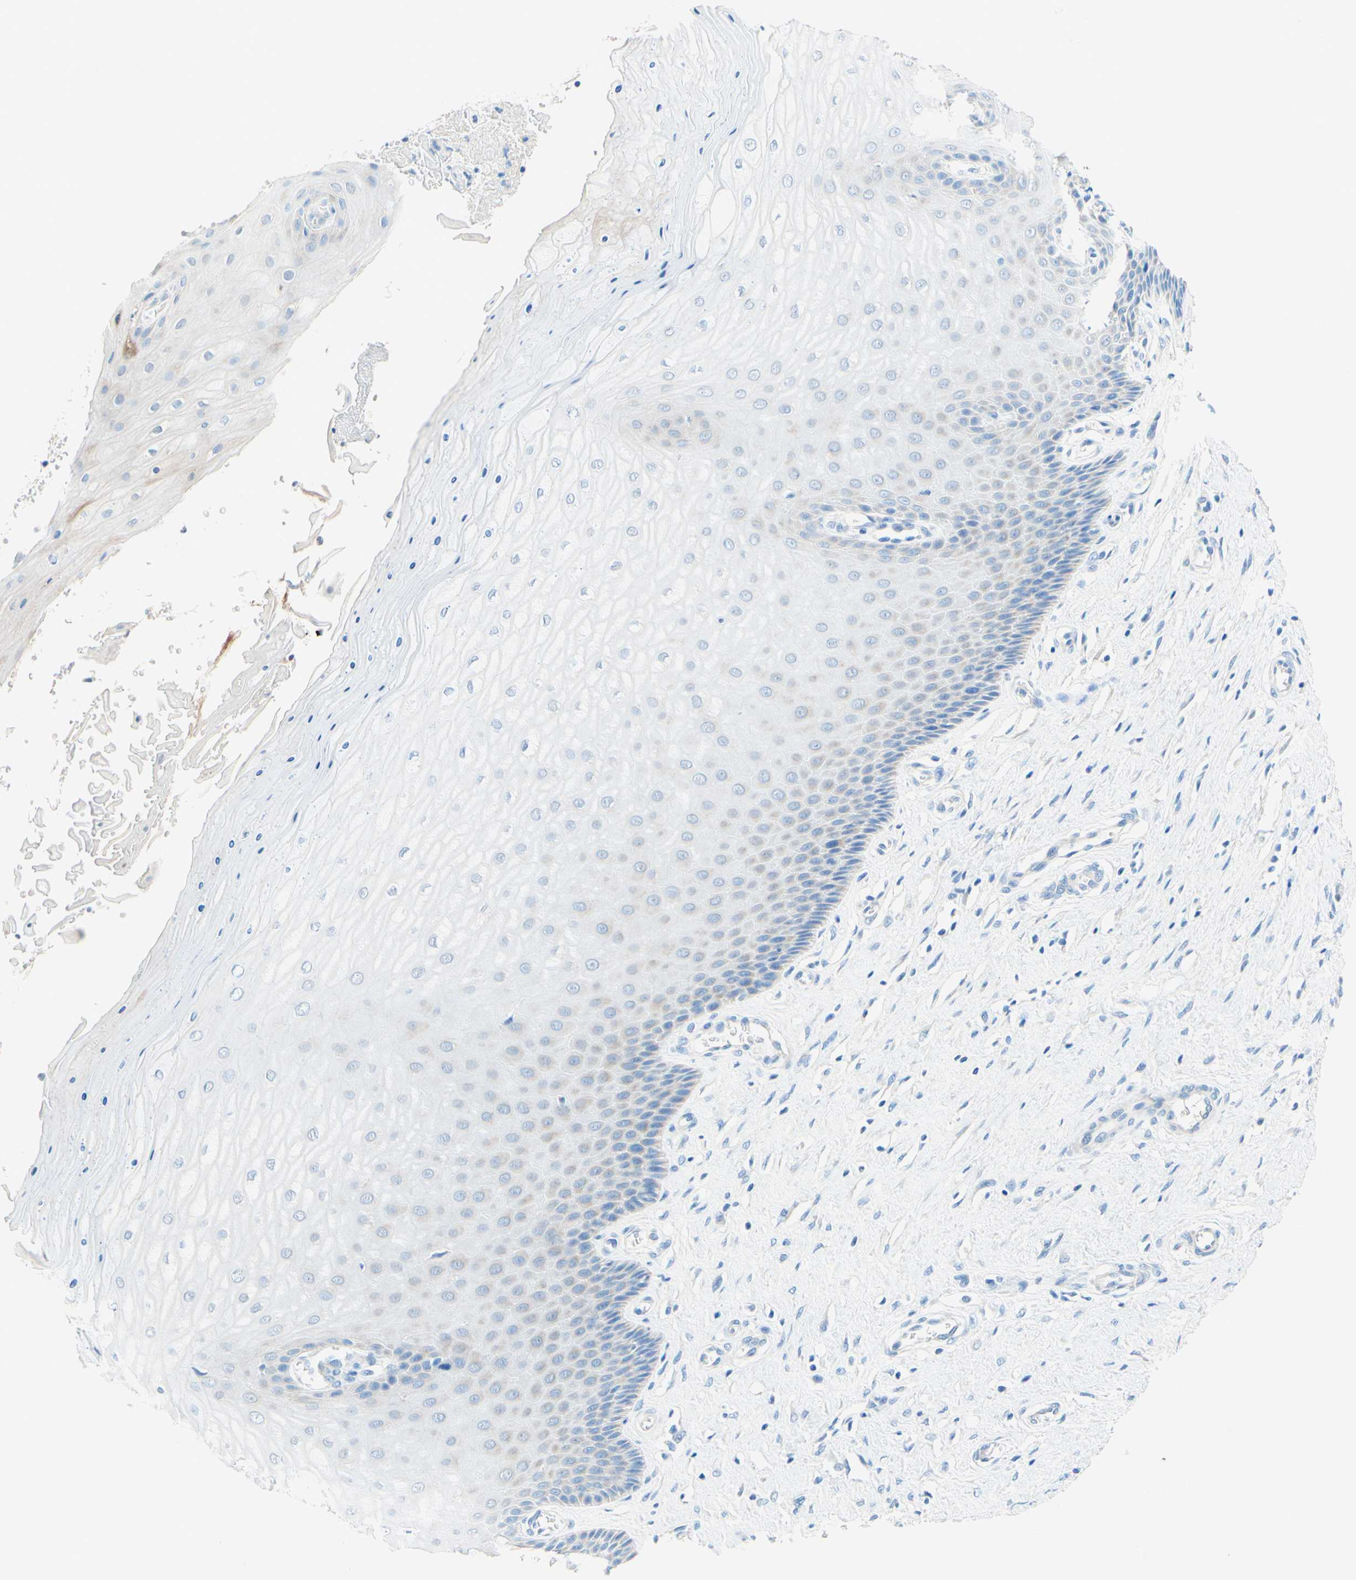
{"staining": {"intensity": "weak", "quantity": ">75%", "location": "cytoplasmic/membranous"}, "tissue": "cervix", "cell_type": "Glandular cells", "image_type": "normal", "snomed": [{"axis": "morphology", "description": "Normal tissue, NOS"}, {"axis": "topography", "description": "Cervix"}], "caption": "Immunohistochemical staining of normal cervix displays >75% levels of weak cytoplasmic/membranous protein staining in about >75% of glandular cells. (DAB (3,3'-diaminobenzidine) IHC with brightfield microscopy, high magnification).", "gene": "SLC46A1", "patient": {"sex": "female", "age": 55}}